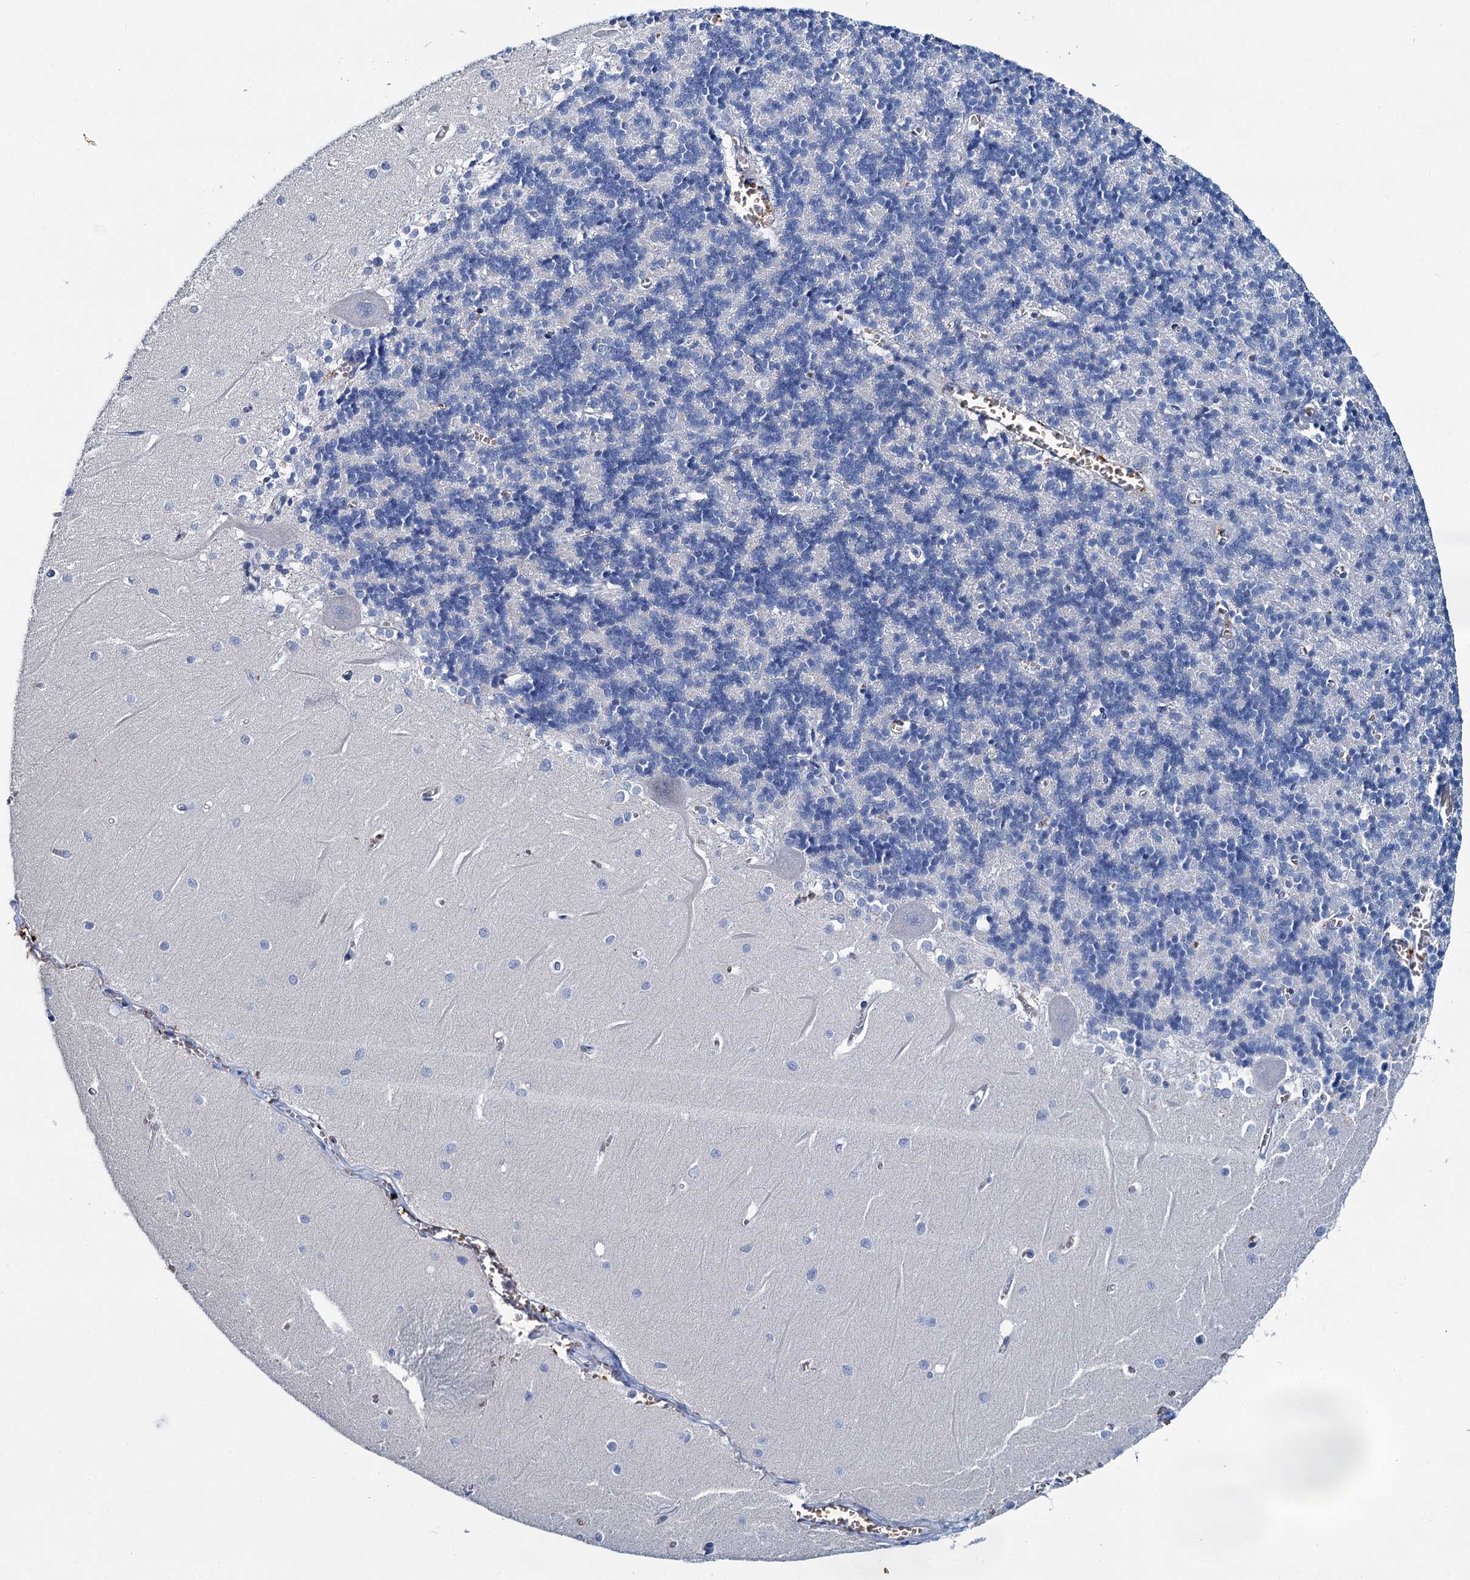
{"staining": {"intensity": "negative", "quantity": "none", "location": "none"}, "tissue": "cerebellum", "cell_type": "Cells in granular layer", "image_type": "normal", "snomed": [{"axis": "morphology", "description": "Normal tissue, NOS"}, {"axis": "topography", "description": "Cerebellum"}], "caption": "Histopathology image shows no significant protein staining in cells in granular layer of unremarkable cerebellum.", "gene": "ATG2A", "patient": {"sex": "male", "age": 37}}